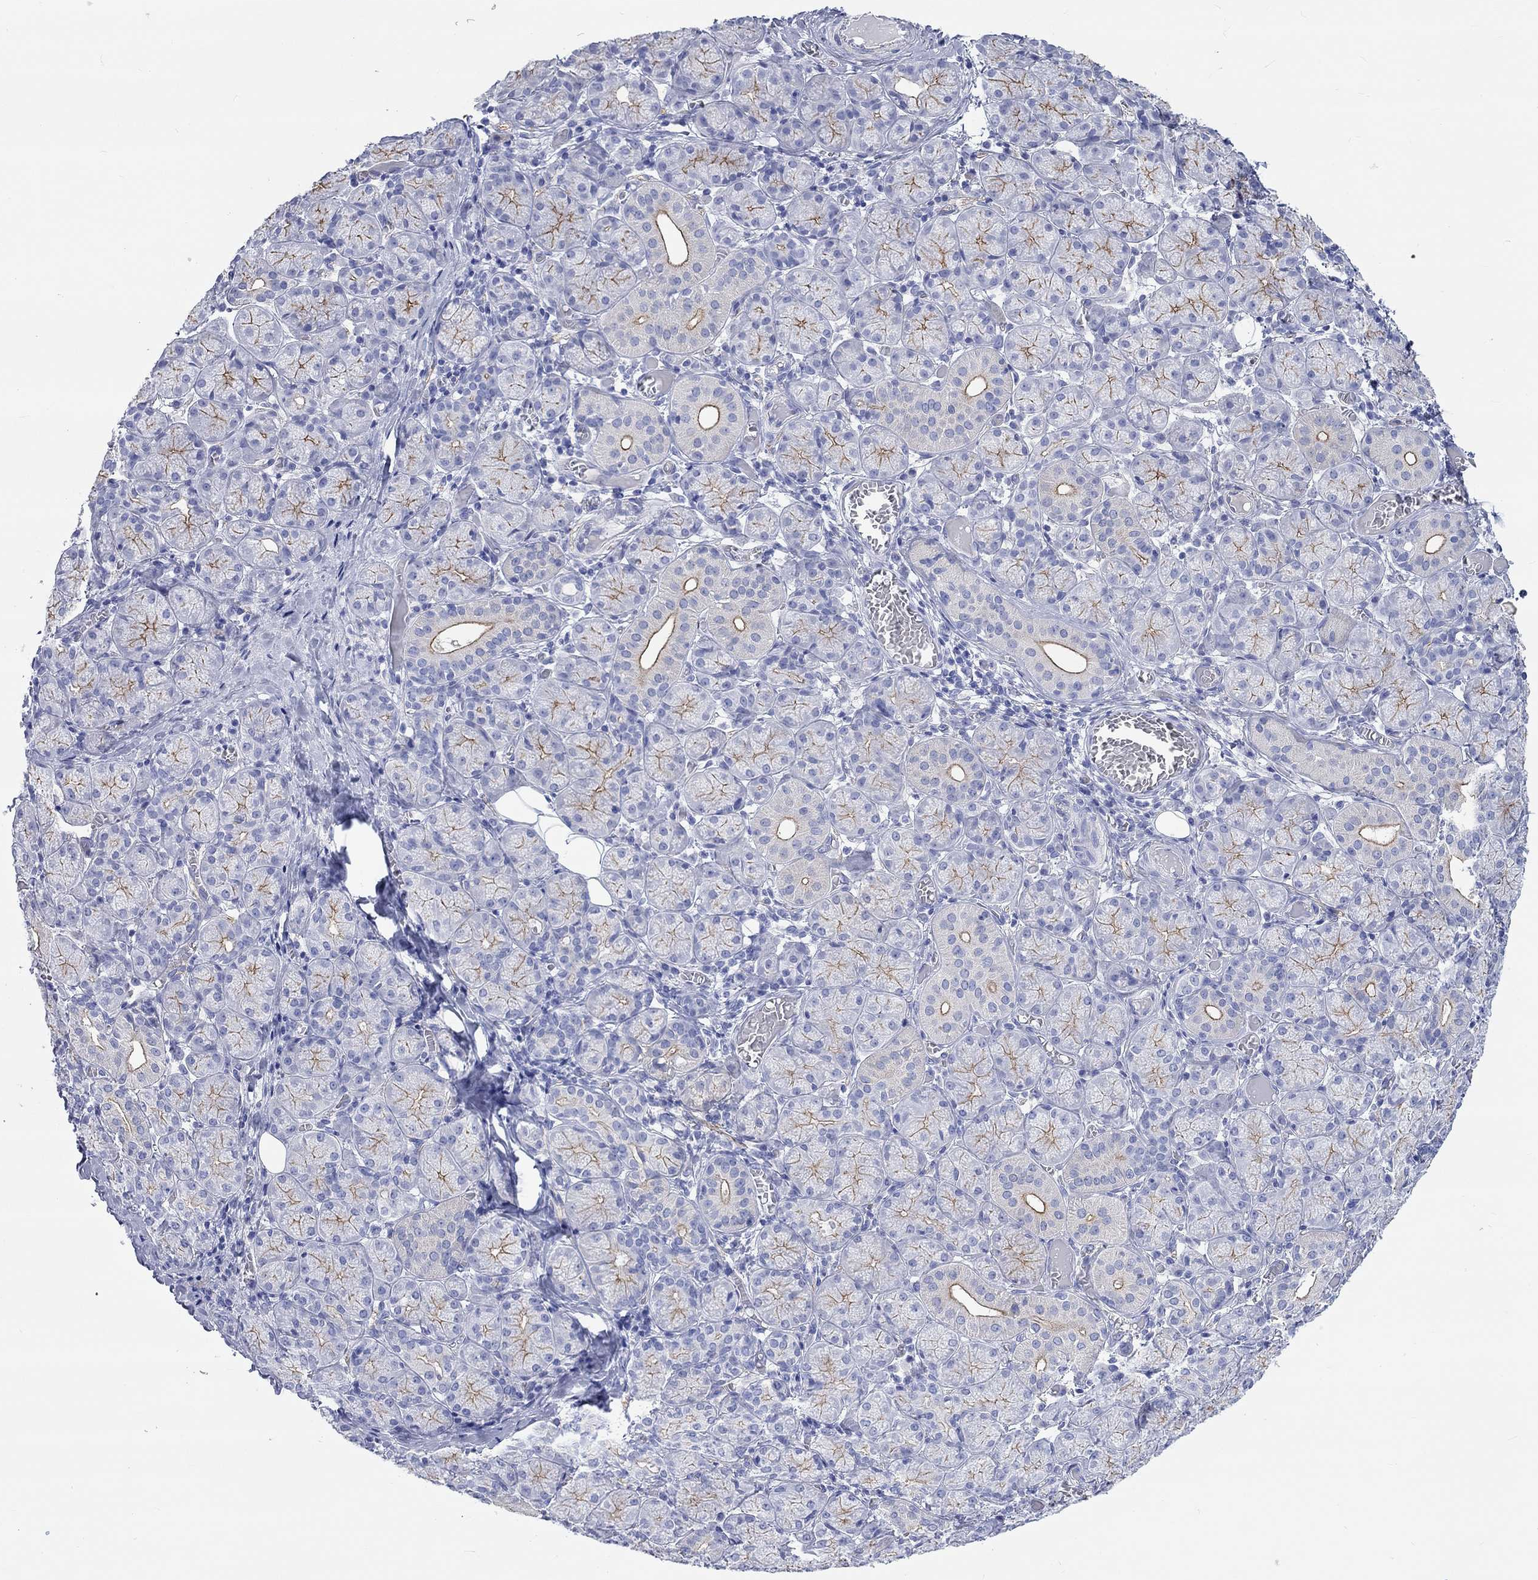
{"staining": {"intensity": "strong", "quantity": "25%-75%", "location": "cytoplasmic/membranous"}, "tissue": "salivary gland", "cell_type": "Glandular cells", "image_type": "normal", "snomed": [{"axis": "morphology", "description": "Normal tissue, NOS"}, {"axis": "topography", "description": "Salivary gland"}, {"axis": "topography", "description": "Peripheral nerve tissue"}], "caption": "IHC micrograph of unremarkable salivary gland stained for a protein (brown), which demonstrates high levels of strong cytoplasmic/membranous expression in approximately 25%-75% of glandular cells.", "gene": "SPATA9", "patient": {"sex": "female", "age": 24}}